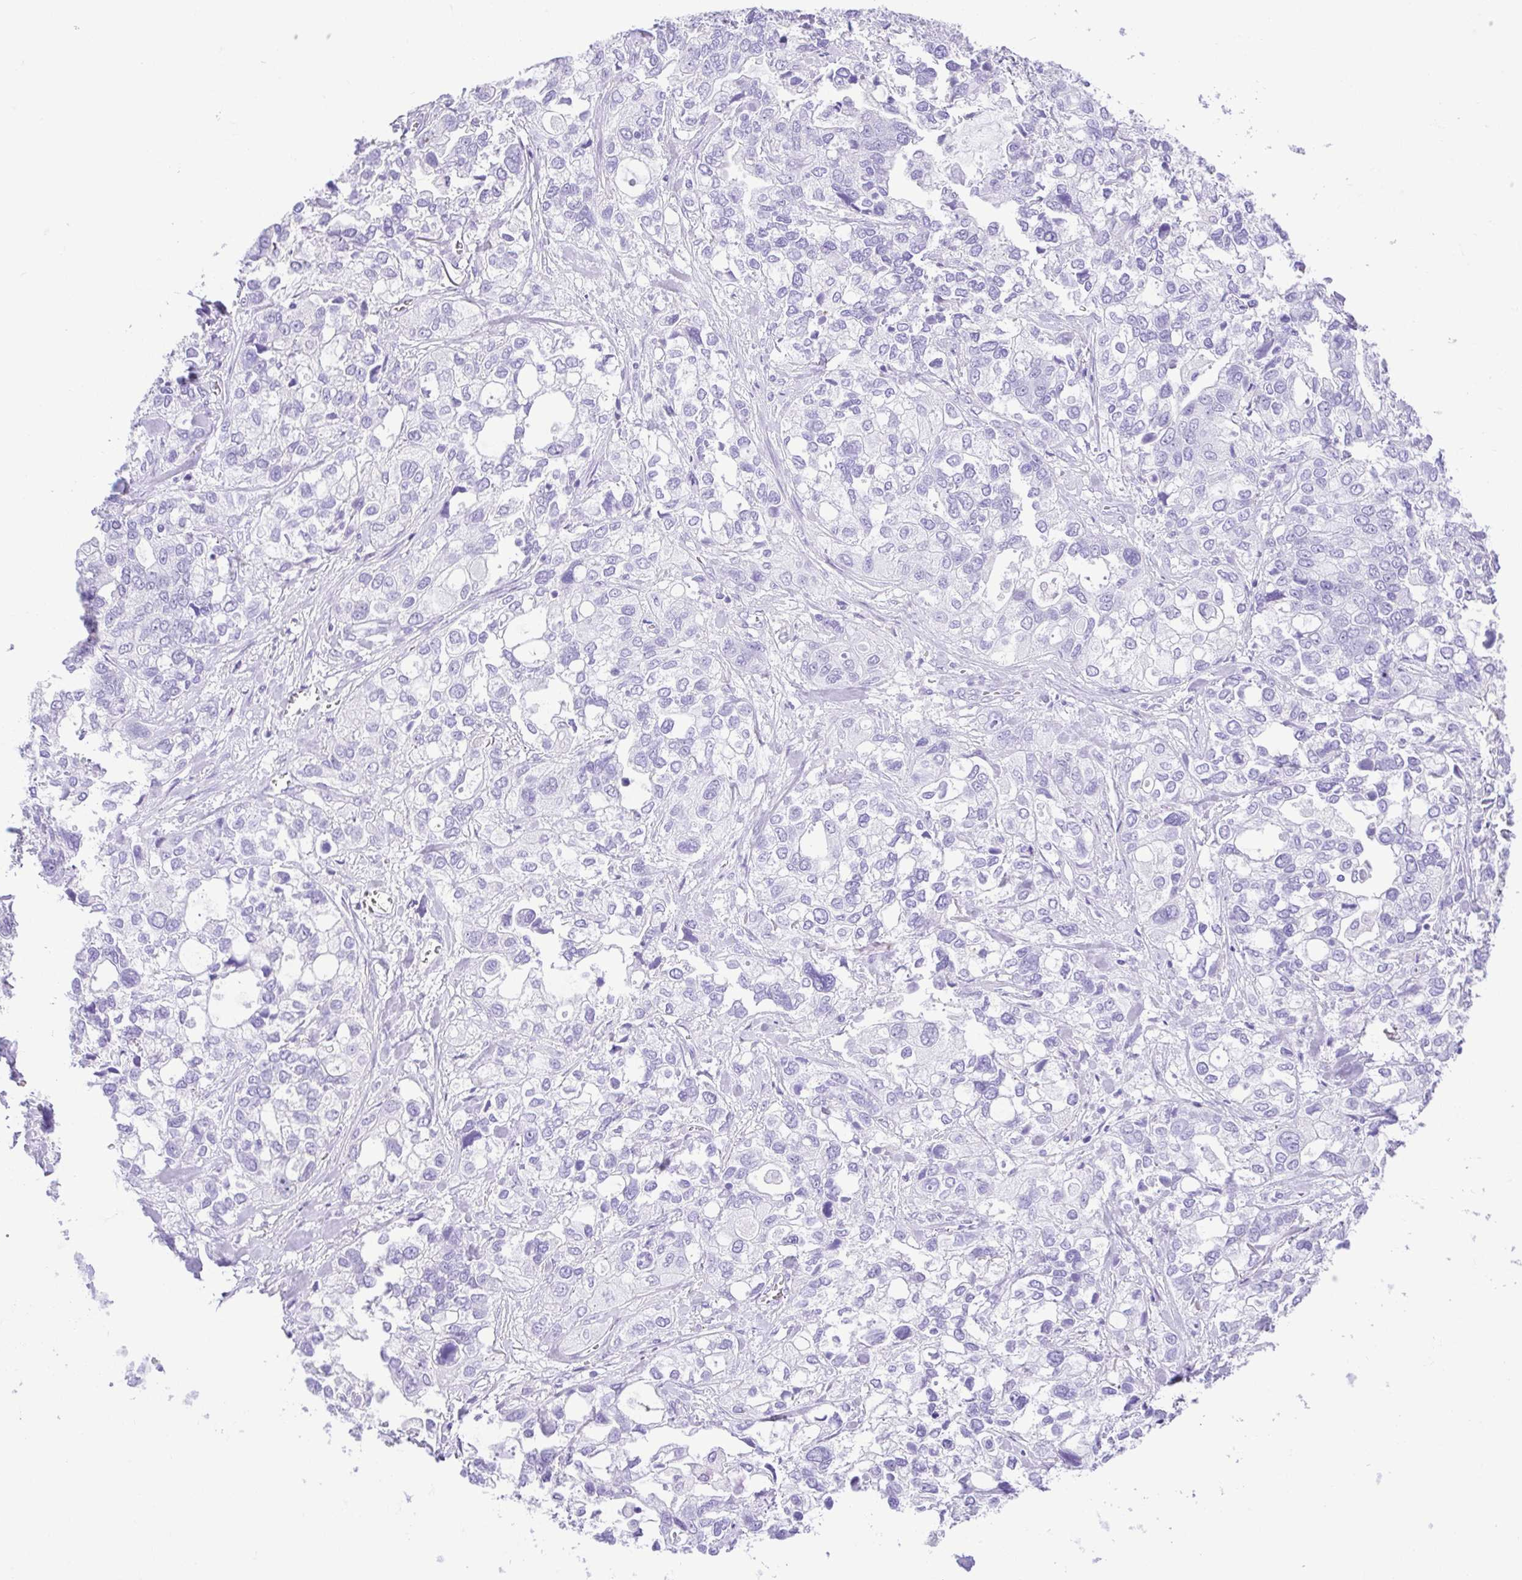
{"staining": {"intensity": "negative", "quantity": "none", "location": "none"}, "tissue": "stomach cancer", "cell_type": "Tumor cells", "image_type": "cancer", "snomed": [{"axis": "morphology", "description": "Adenocarcinoma, NOS"}, {"axis": "topography", "description": "Stomach, upper"}], "caption": "A photomicrograph of stomach adenocarcinoma stained for a protein displays no brown staining in tumor cells.", "gene": "CDSN", "patient": {"sex": "female", "age": 81}}